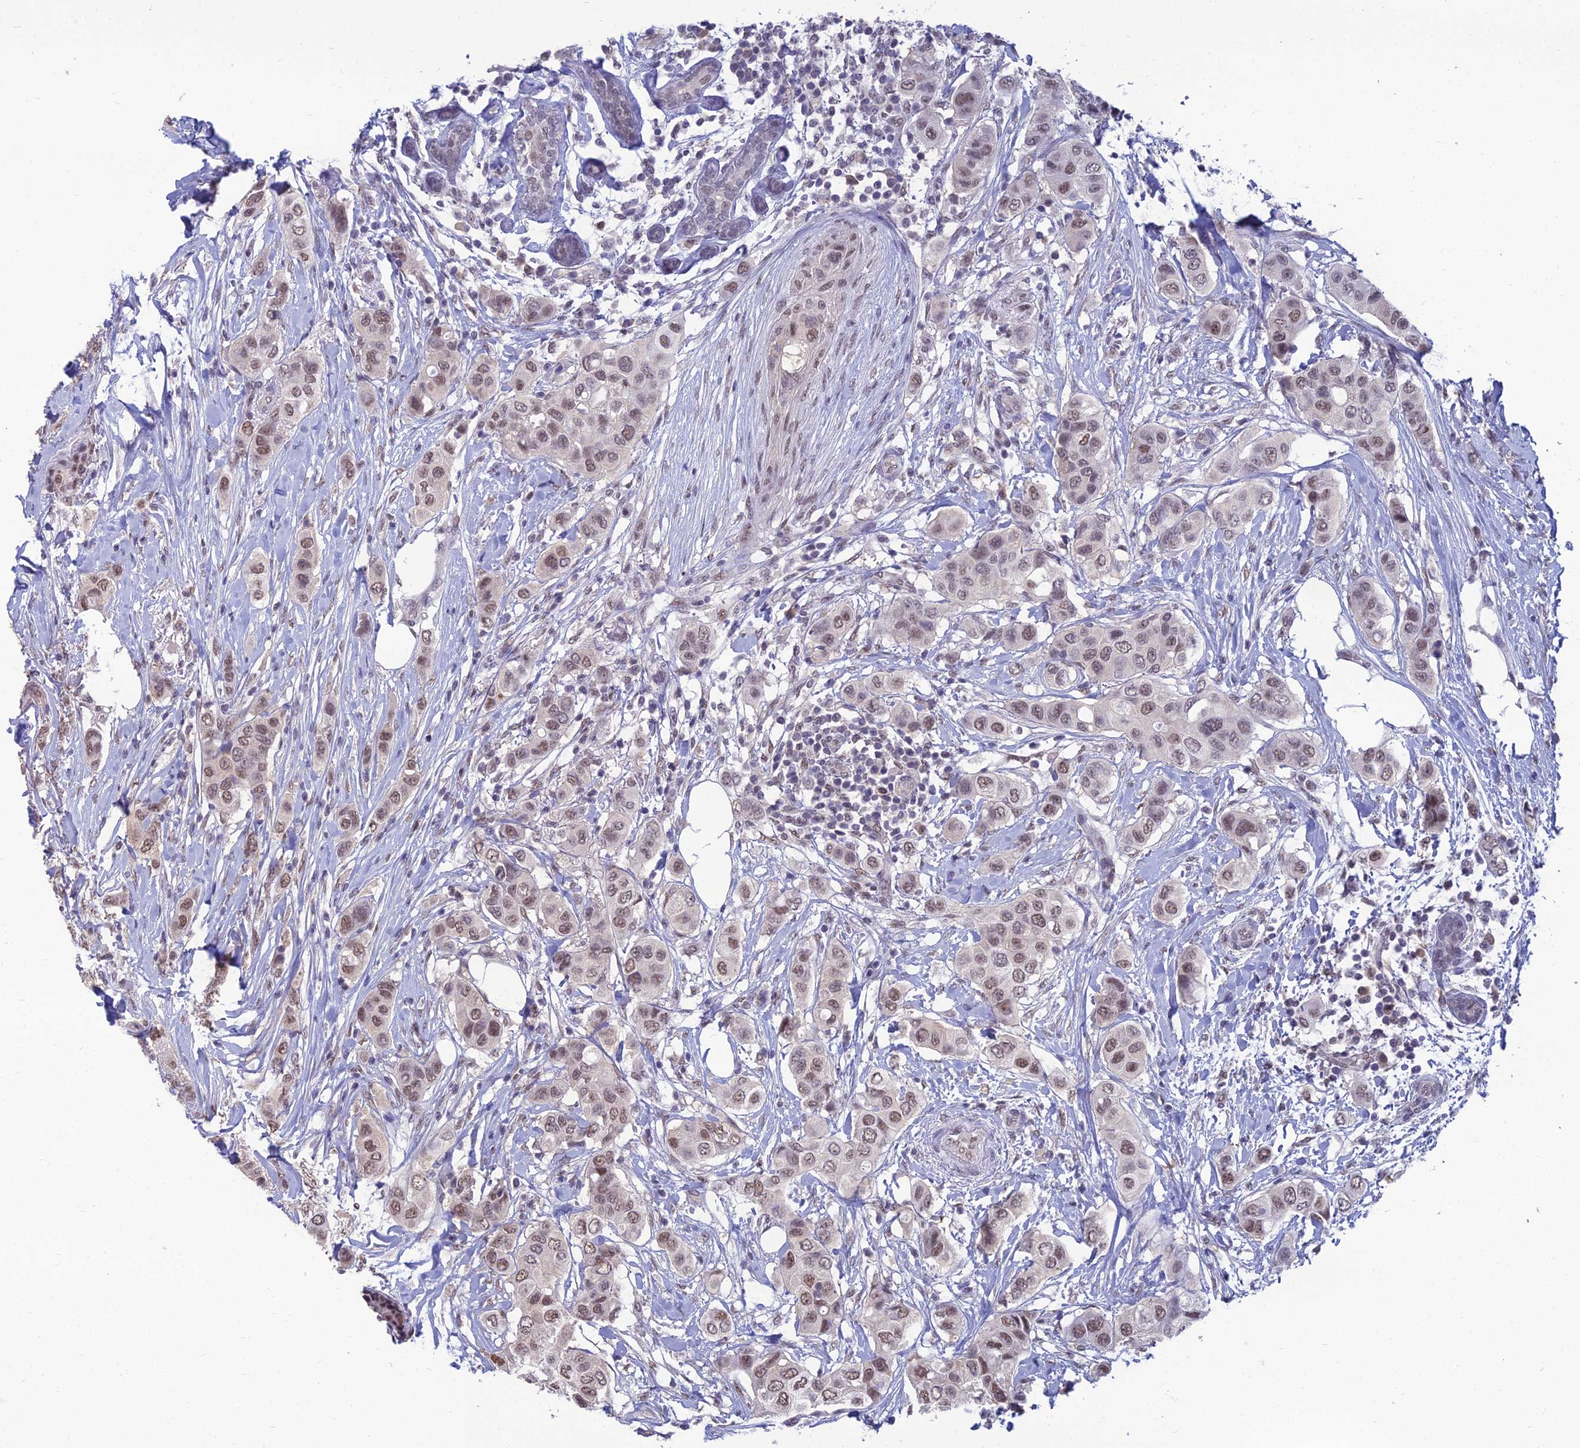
{"staining": {"intensity": "moderate", "quantity": ">75%", "location": "nuclear"}, "tissue": "breast cancer", "cell_type": "Tumor cells", "image_type": "cancer", "snomed": [{"axis": "morphology", "description": "Lobular carcinoma"}, {"axis": "topography", "description": "Breast"}], "caption": "Immunohistochemistry (DAB (3,3'-diaminobenzidine)) staining of human breast lobular carcinoma displays moderate nuclear protein expression in approximately >75% of tumor cells. (Brightfield microscopy of DAB IHC at high magnification).", "gene": "SRSF7", "patient": {"sex": "female", "age": 51}}